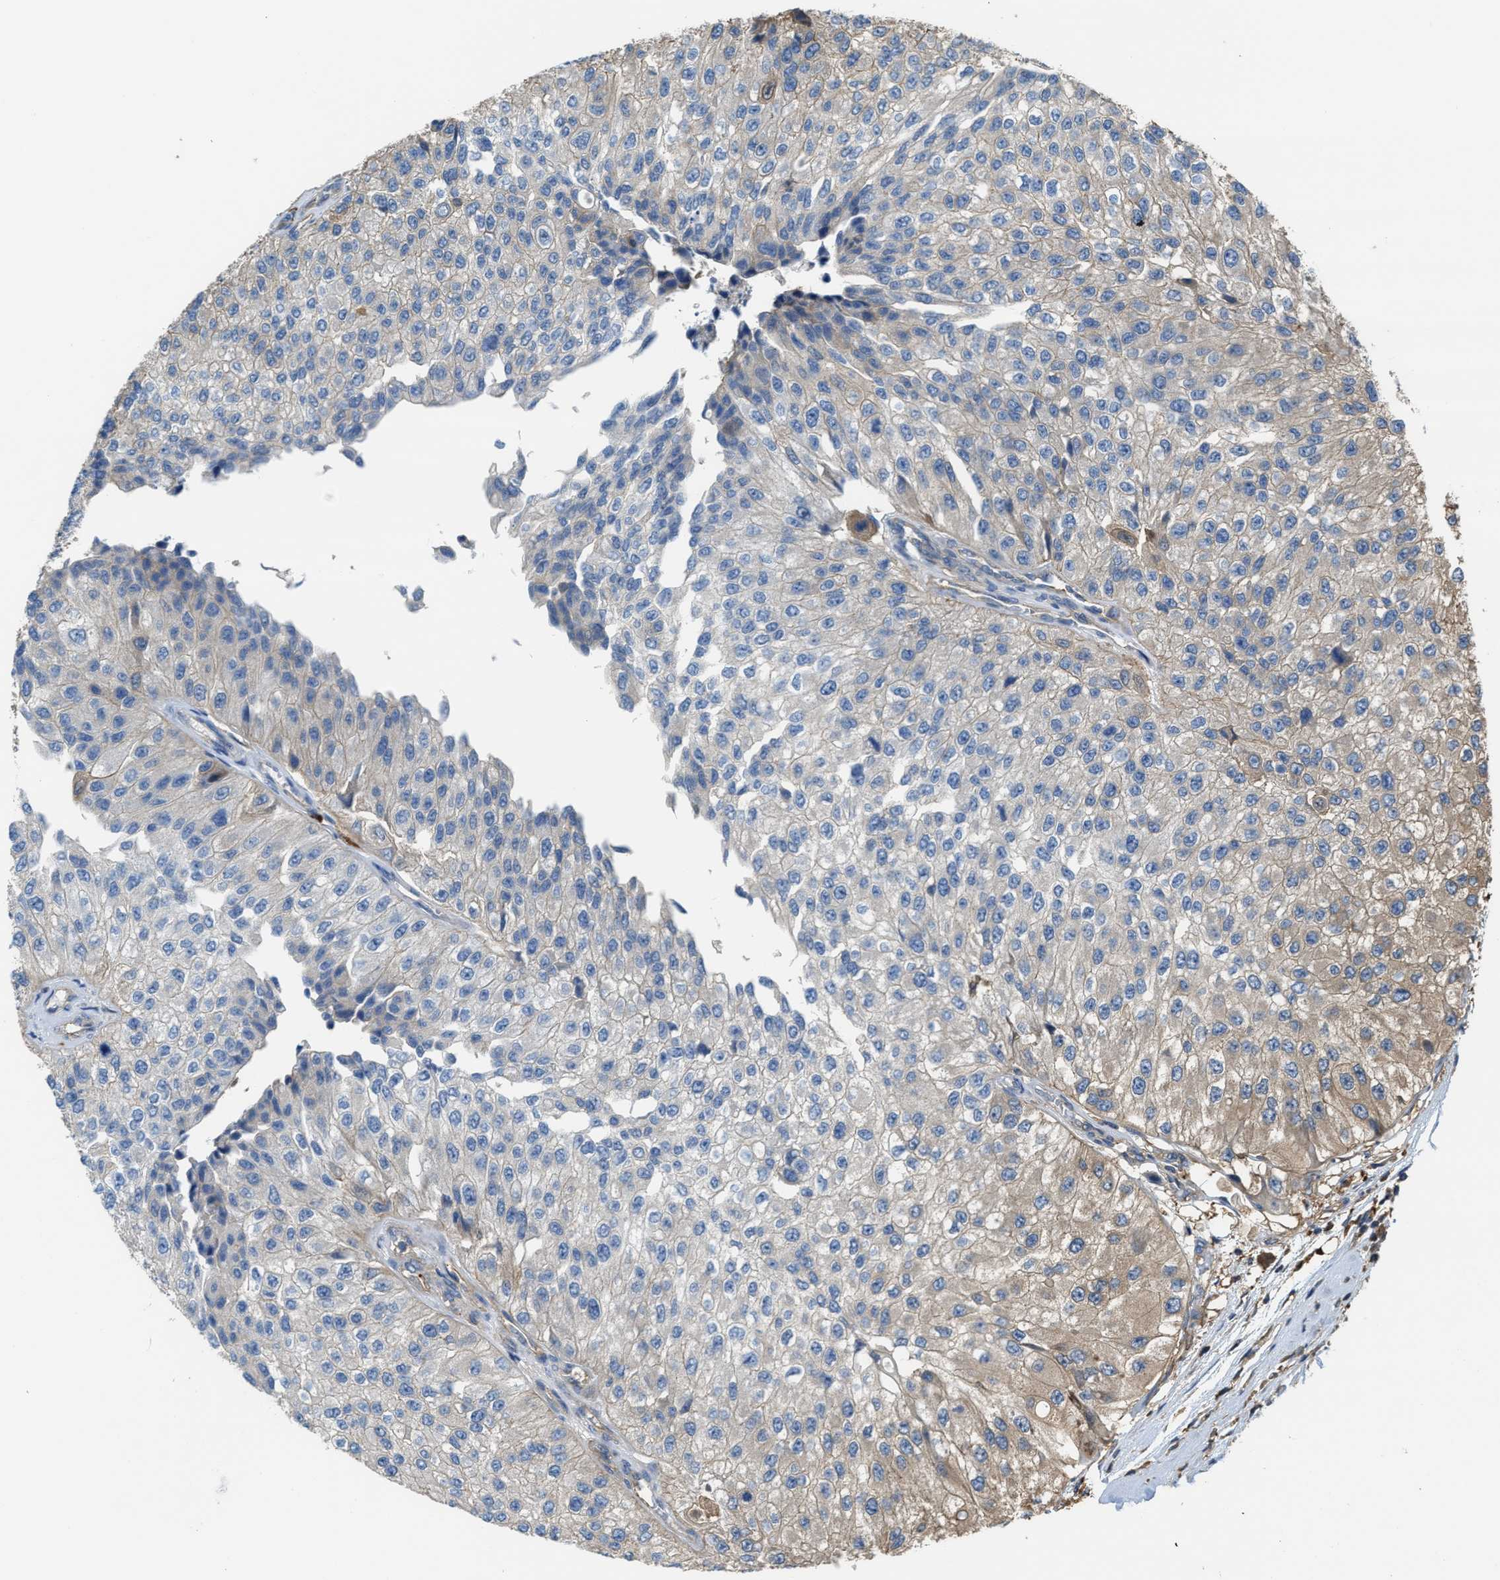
{"staining": {"intensity": "weak", "quantity": "25%-75%", "location": "cytoplasmic/membranous"}, "tissue": "urothelial cancer", "cell_type": "Tumor cells", "image_type": "cancer", "snomed": [{"axis": "morphology", "description": "Urothelial carcinoma, High grade"}, {"axis": "topography", "description": "Kidney"}, {"axis": "topography", "description": "Urinary bladder"}], "caption": "A micrograph showing weak cytoplasmic/membranous staining in approximately 25%-75% of tumor cells in urothelial cancer, as visualized by brown immunohistochemical staining.", "gene": "ATIC", "patient": {"sex": "male", "age": 77}}